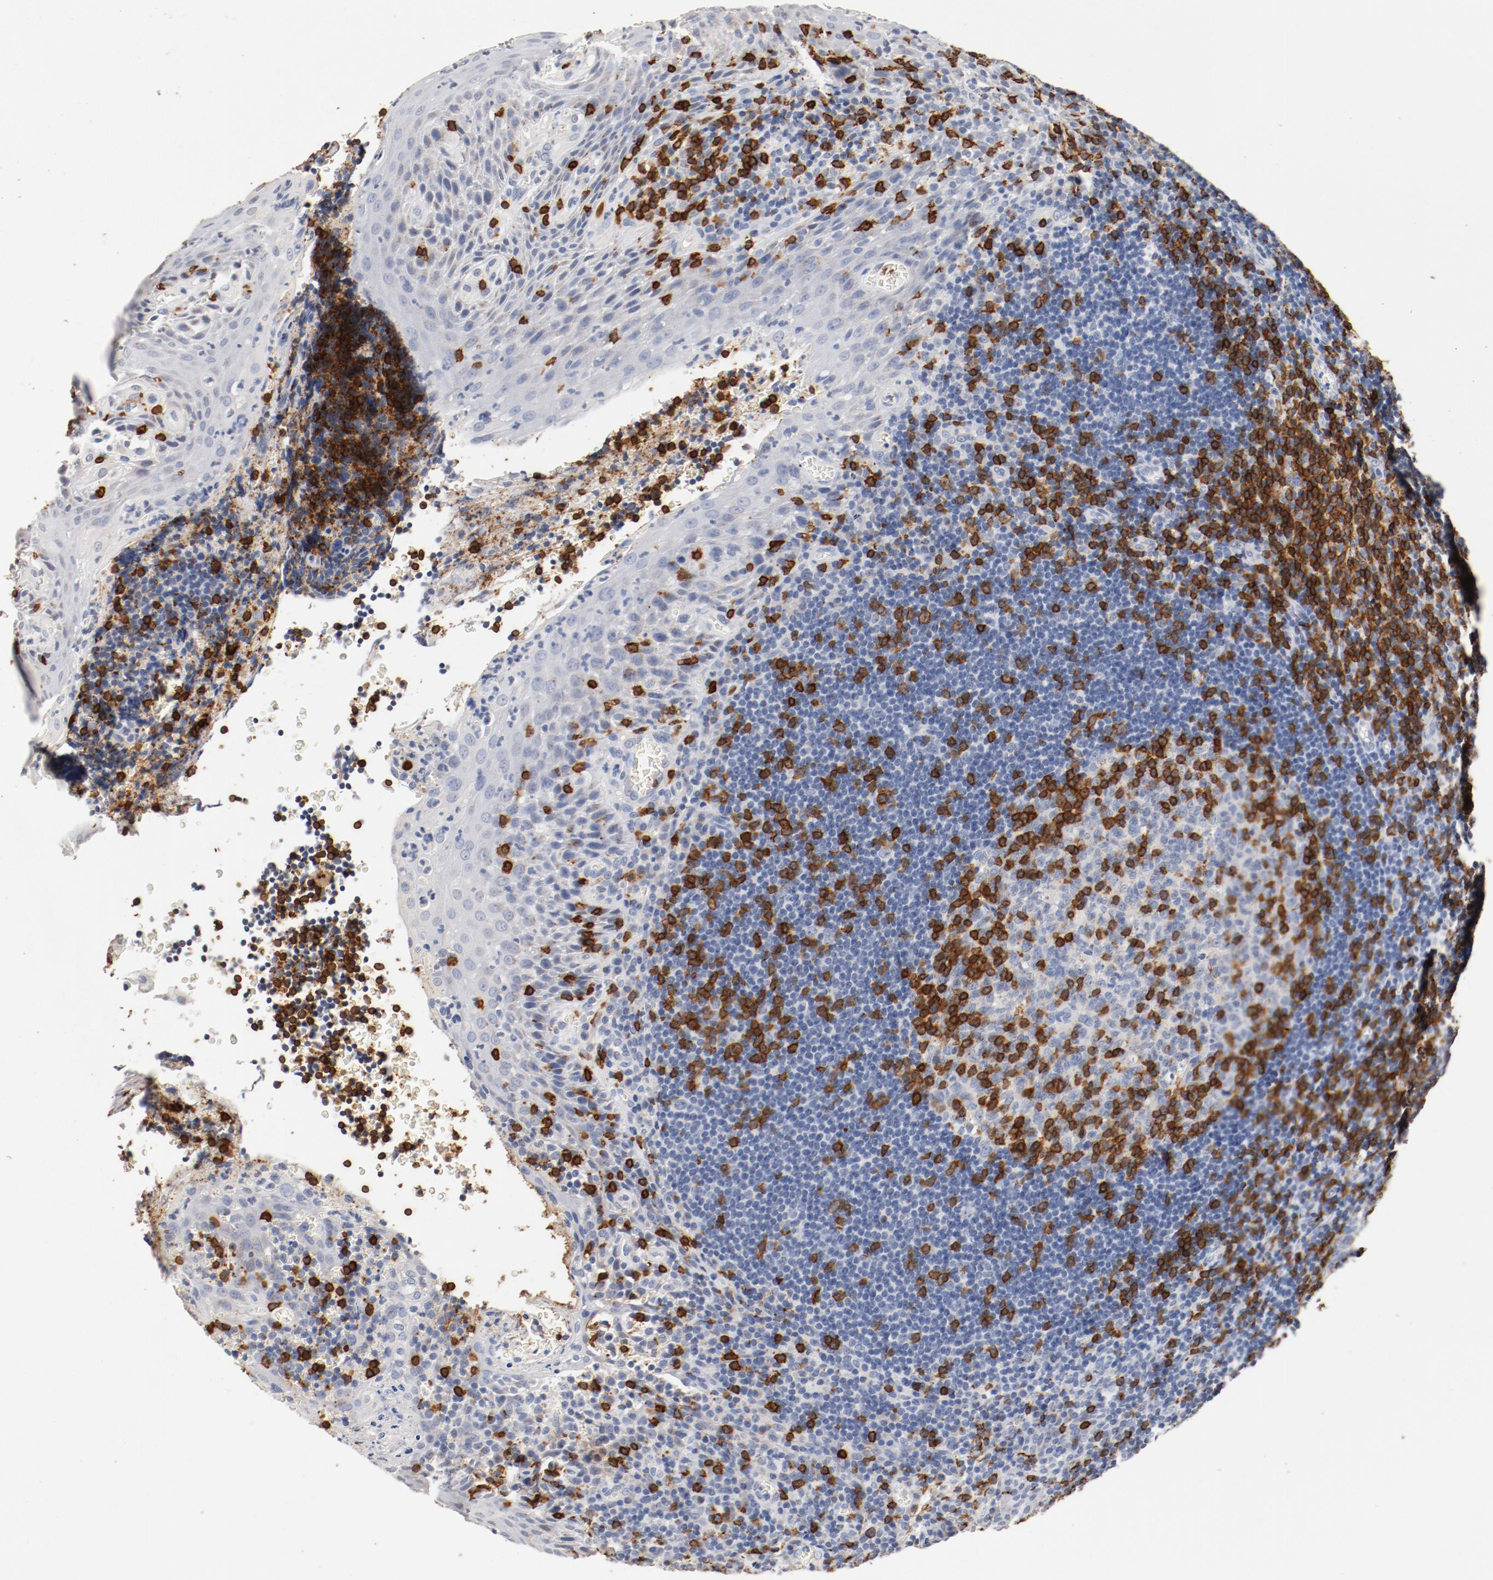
{"staining": {"intensity": "strong", "quantity": "25%-75%", "location": "cytoplasmic/membranous"}, "tissue": "tonsil", "cell_type": "Germinal center cells", "image_type": "normal", "snomed": [{"axis": "morphology", "description": "Normal tissue, NOS"}, {"axis": "topography", "description": "Tonsil"}], "caption": "Immunohistochemical staining of benign human tonsil reveals strong cytoplasmic/membranous protein expression in approximately 25%-75% of germinal center cells.", "gene": "CD247", "patient": {"sex": "male", "age": 20}}